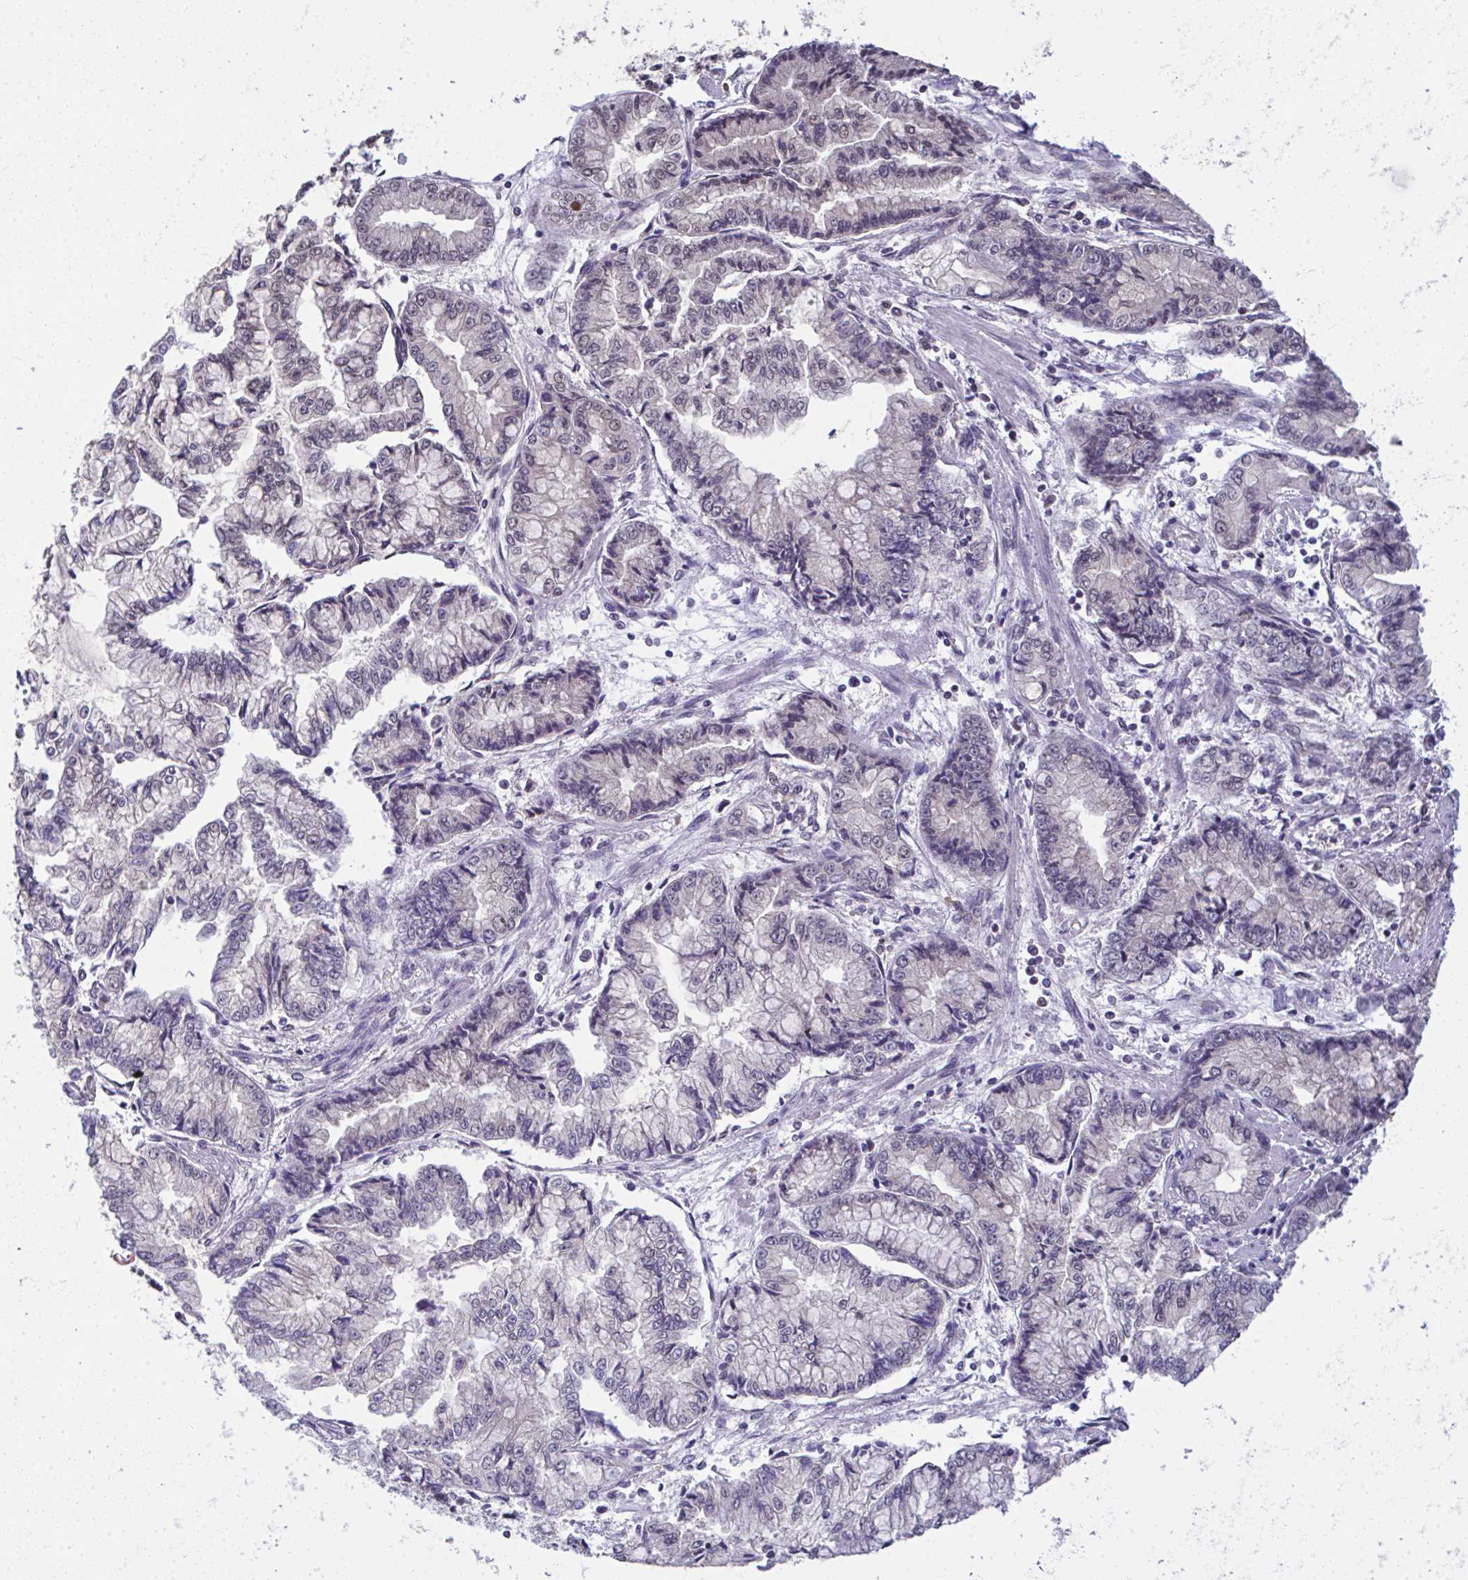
{"staining": {"intensity": "negative", "quantity": "none", "location": "none"}, "tissue": "stomach cancer", "cell_type": "Tumor cells", "image_type": "cancer", "snomed": [{"axis": "morphology", "description": "Adenocarcinoma, NOS"}, {"axis": "topography", "description": "Stomach, upper"}], "caption": "Photomicrograph shows no significant protein positivity in tumor cells of adenocarcinoma (stomach).", "gene": "C9orf64", "patient": {"sex": "female", "age": 74}}